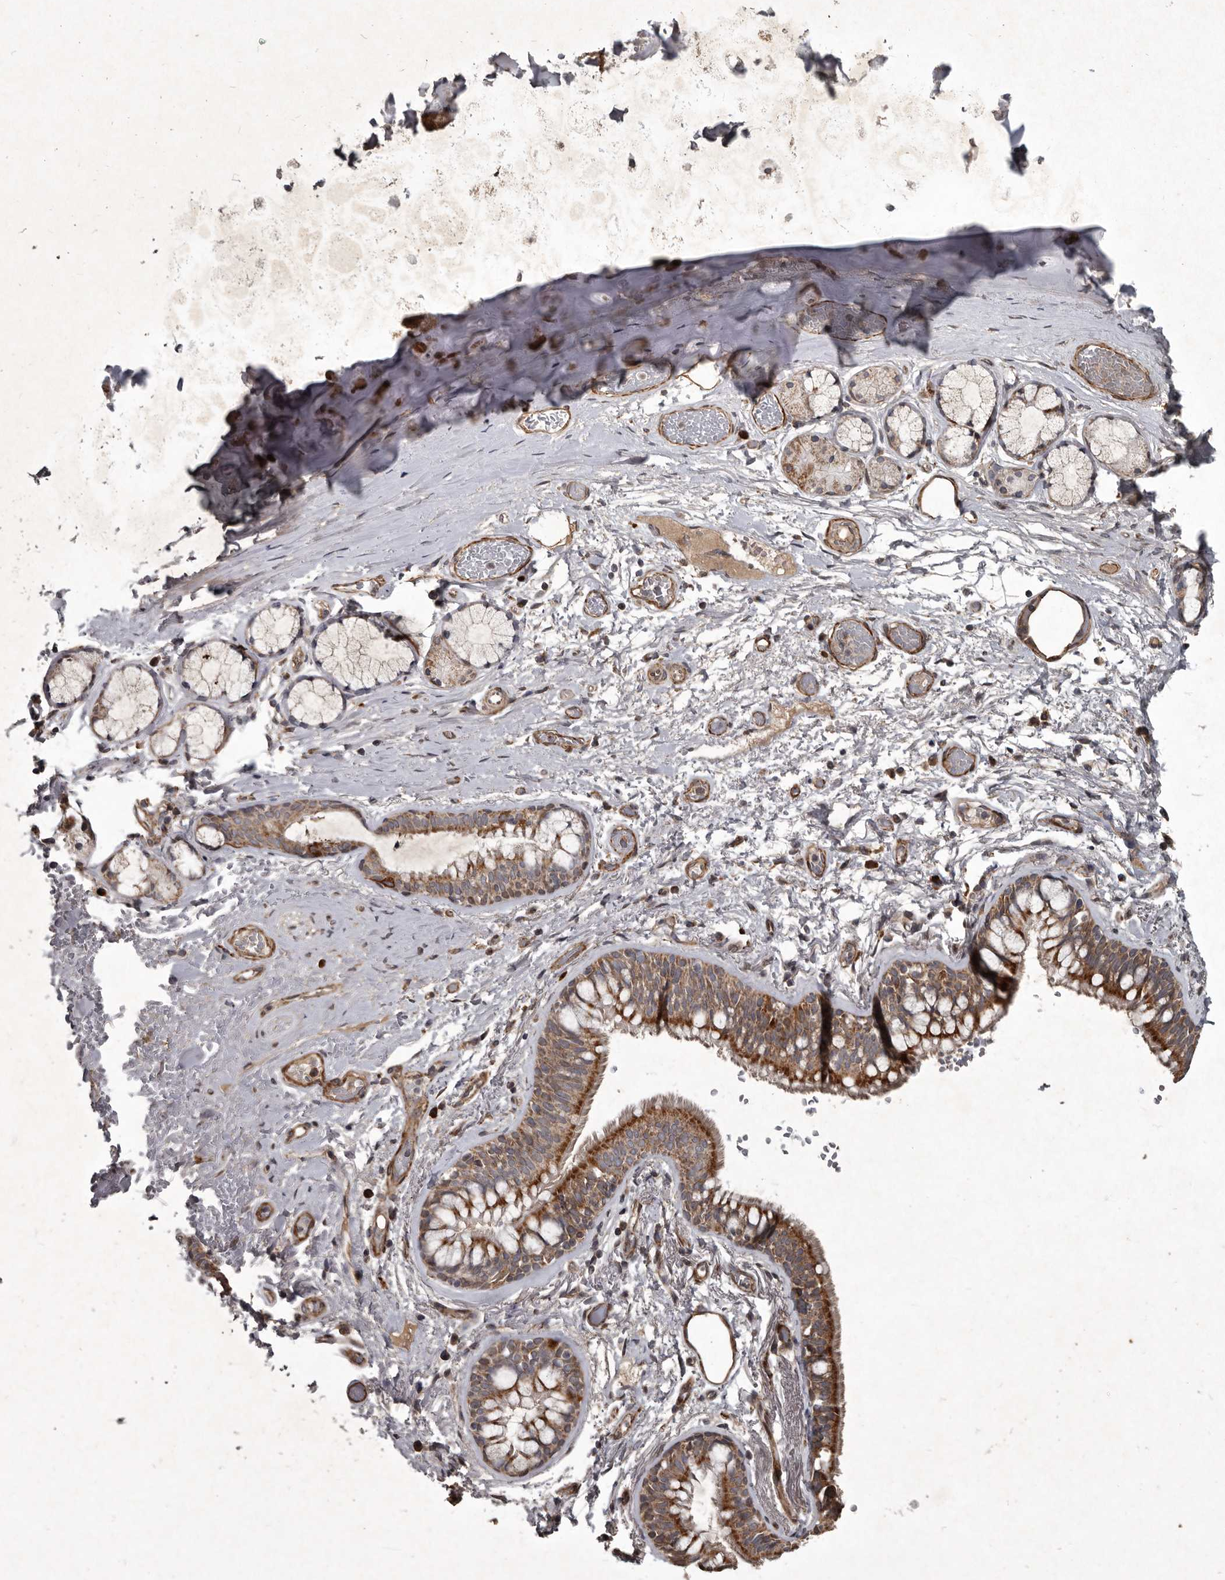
{"staining": {"intensity": "moderate", "quantity": ">75%", "location": "cytoplasmic/membranous"}, "tissue": "adipose tissue", "cell_type": "Adipocytes", "image_type": "normal", "snomed": [{"axis": "morphology", "description": "Normal tissue, NOS"}, {"axis": "topography", "description": "Cartilage tissue"}, {"axis": "topography", "description": "Bronchus"}], "caption": "Benign adipose tissue was stained to show a protein in brown. There is medium levels of moderate cytoplasmic/membranous positivity in approximately >75% of adipocytes. The staining was performed using DAB (3,3'-diaminobenzidine), with brown indicating positive protein expression. Nuclei are stained blue with hematoxylin.", "gene": "MRPS15", "patient": {"sex": "female", "age": 73}}